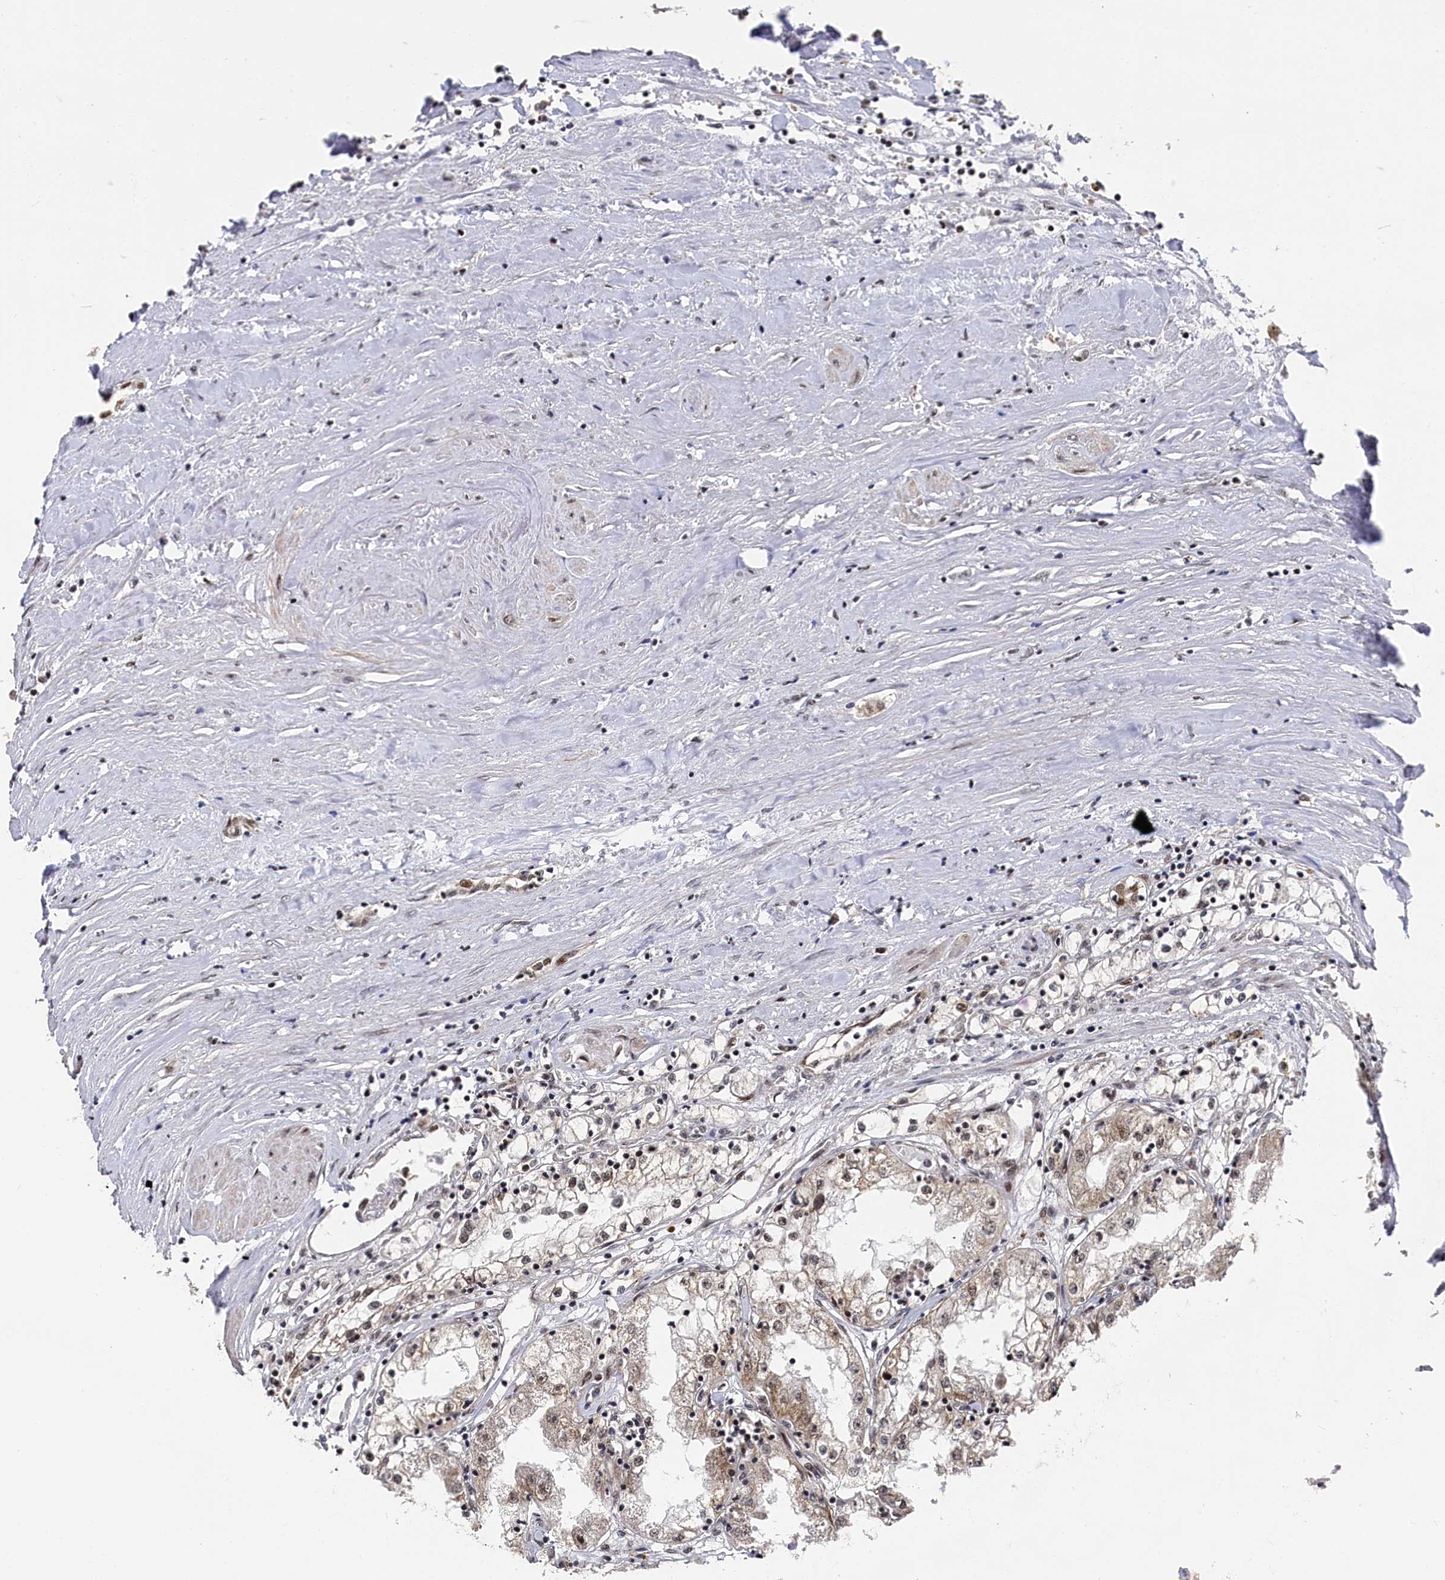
{"staining": {"intensity": "weak", "quantity": ">75%", "location": "cytoplasmic/membranous,nuclear"}, "tissue": "renal cancer", "cell_type": "Tumor cells", "image_type": "cancer", "snomed": [{"axis": "morphology", "description": "Adenocarcinoma, NOS"}, {"axis": "topography", "description": "Kidney"}], "caption": "This is a photomicrograph of immunohistochemistry (IHC) staining of renal cancer, which shows weak expression in the cytoplasmic/membranous and nuclear of tumor cells.", "gene": "BUB3", "patient": {"sex": "male", "age": 56}}